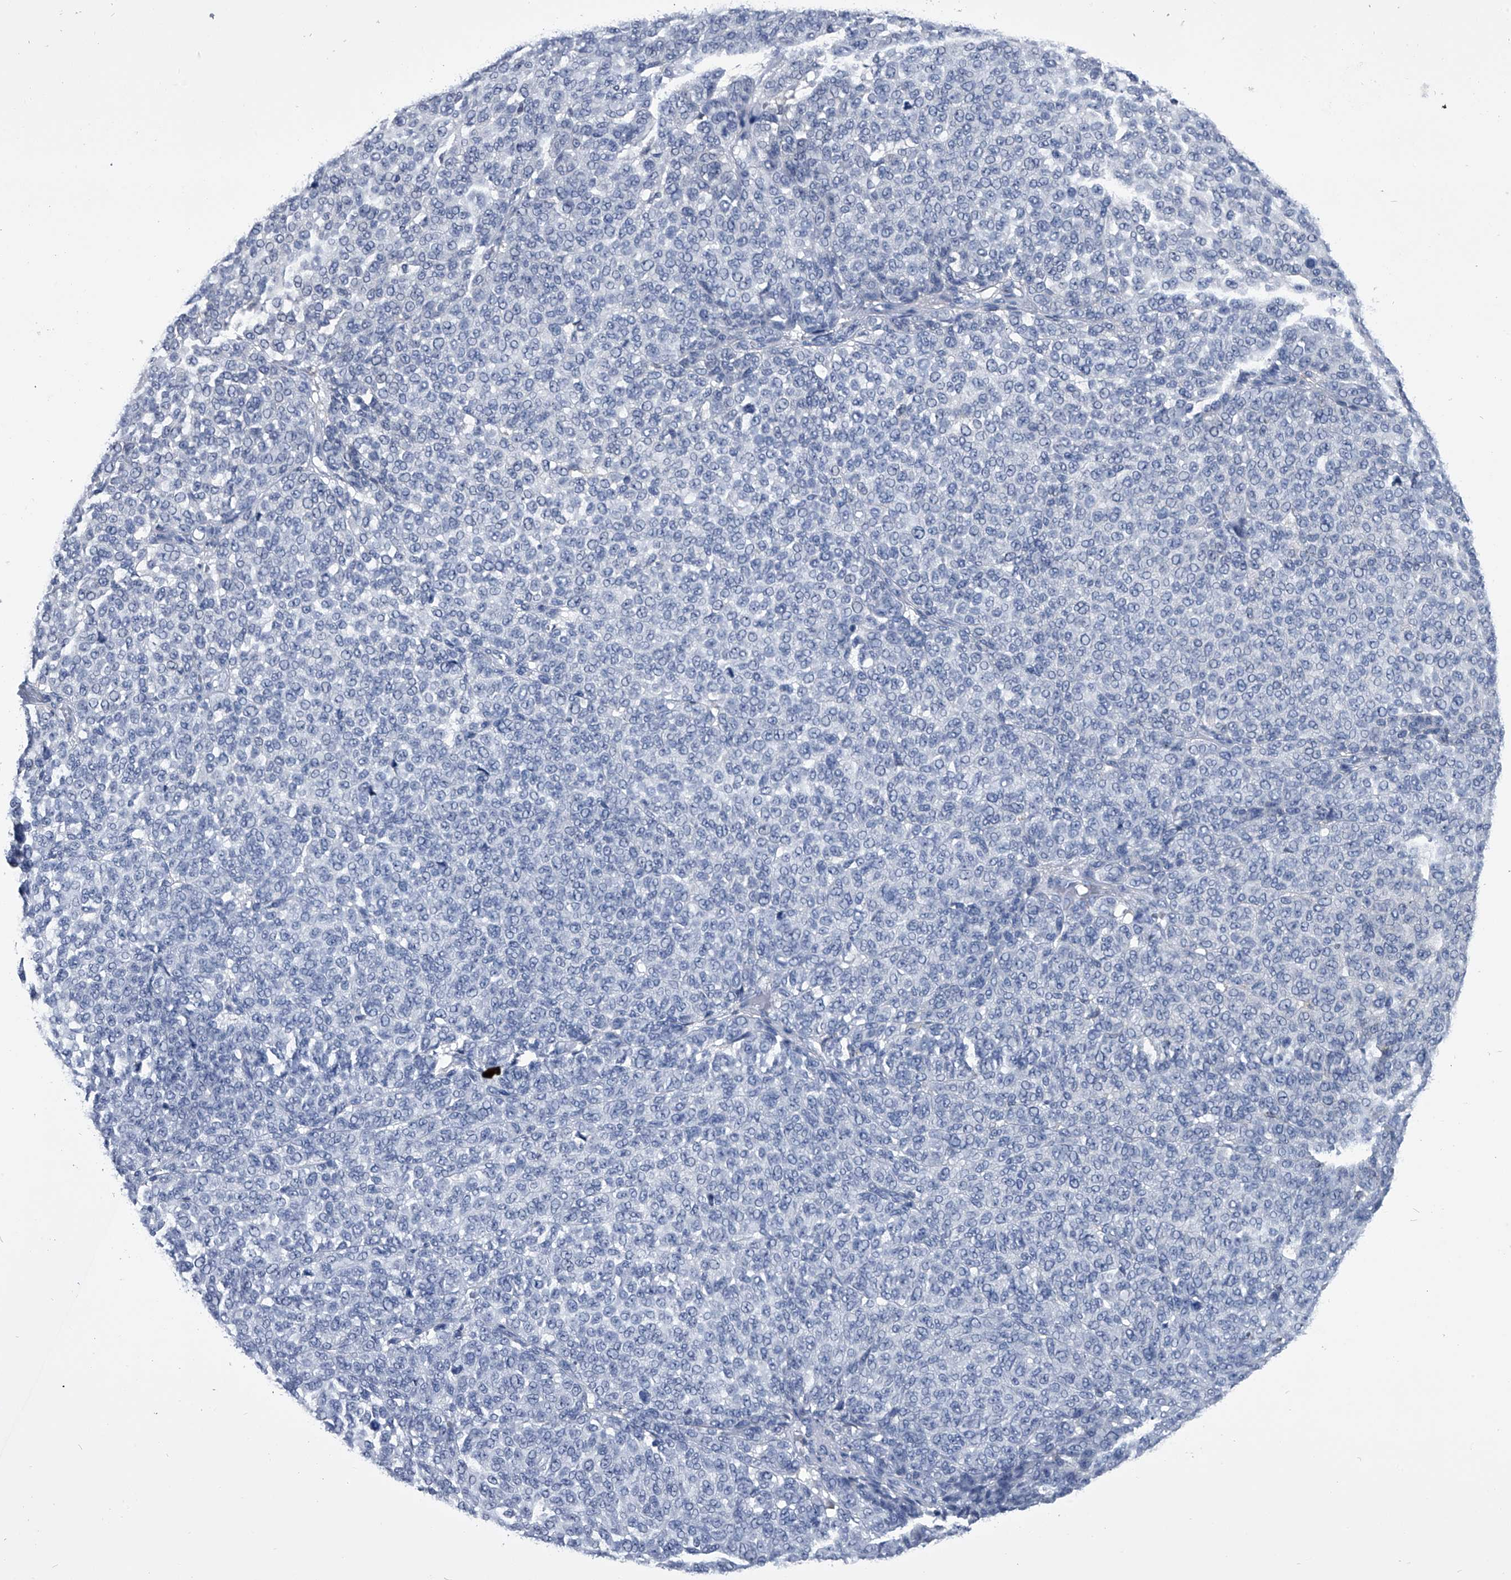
{"staining": {"intensity": "negative", "quantity": "none", "location": "none"}, "tissue": "melanoma", "cell_type": "Tumor cells", "image_type": "cancer", "snomed": [{"axis": "morphology", "description": "Malignant melanoma, NOS"}, {"axis": "topography", "description": "Skin"}], "caption": "There is no significant expression in tumor cells of melanoma.", "gene": "PDXK", "patient": {"sex": "male", "age": 59}}